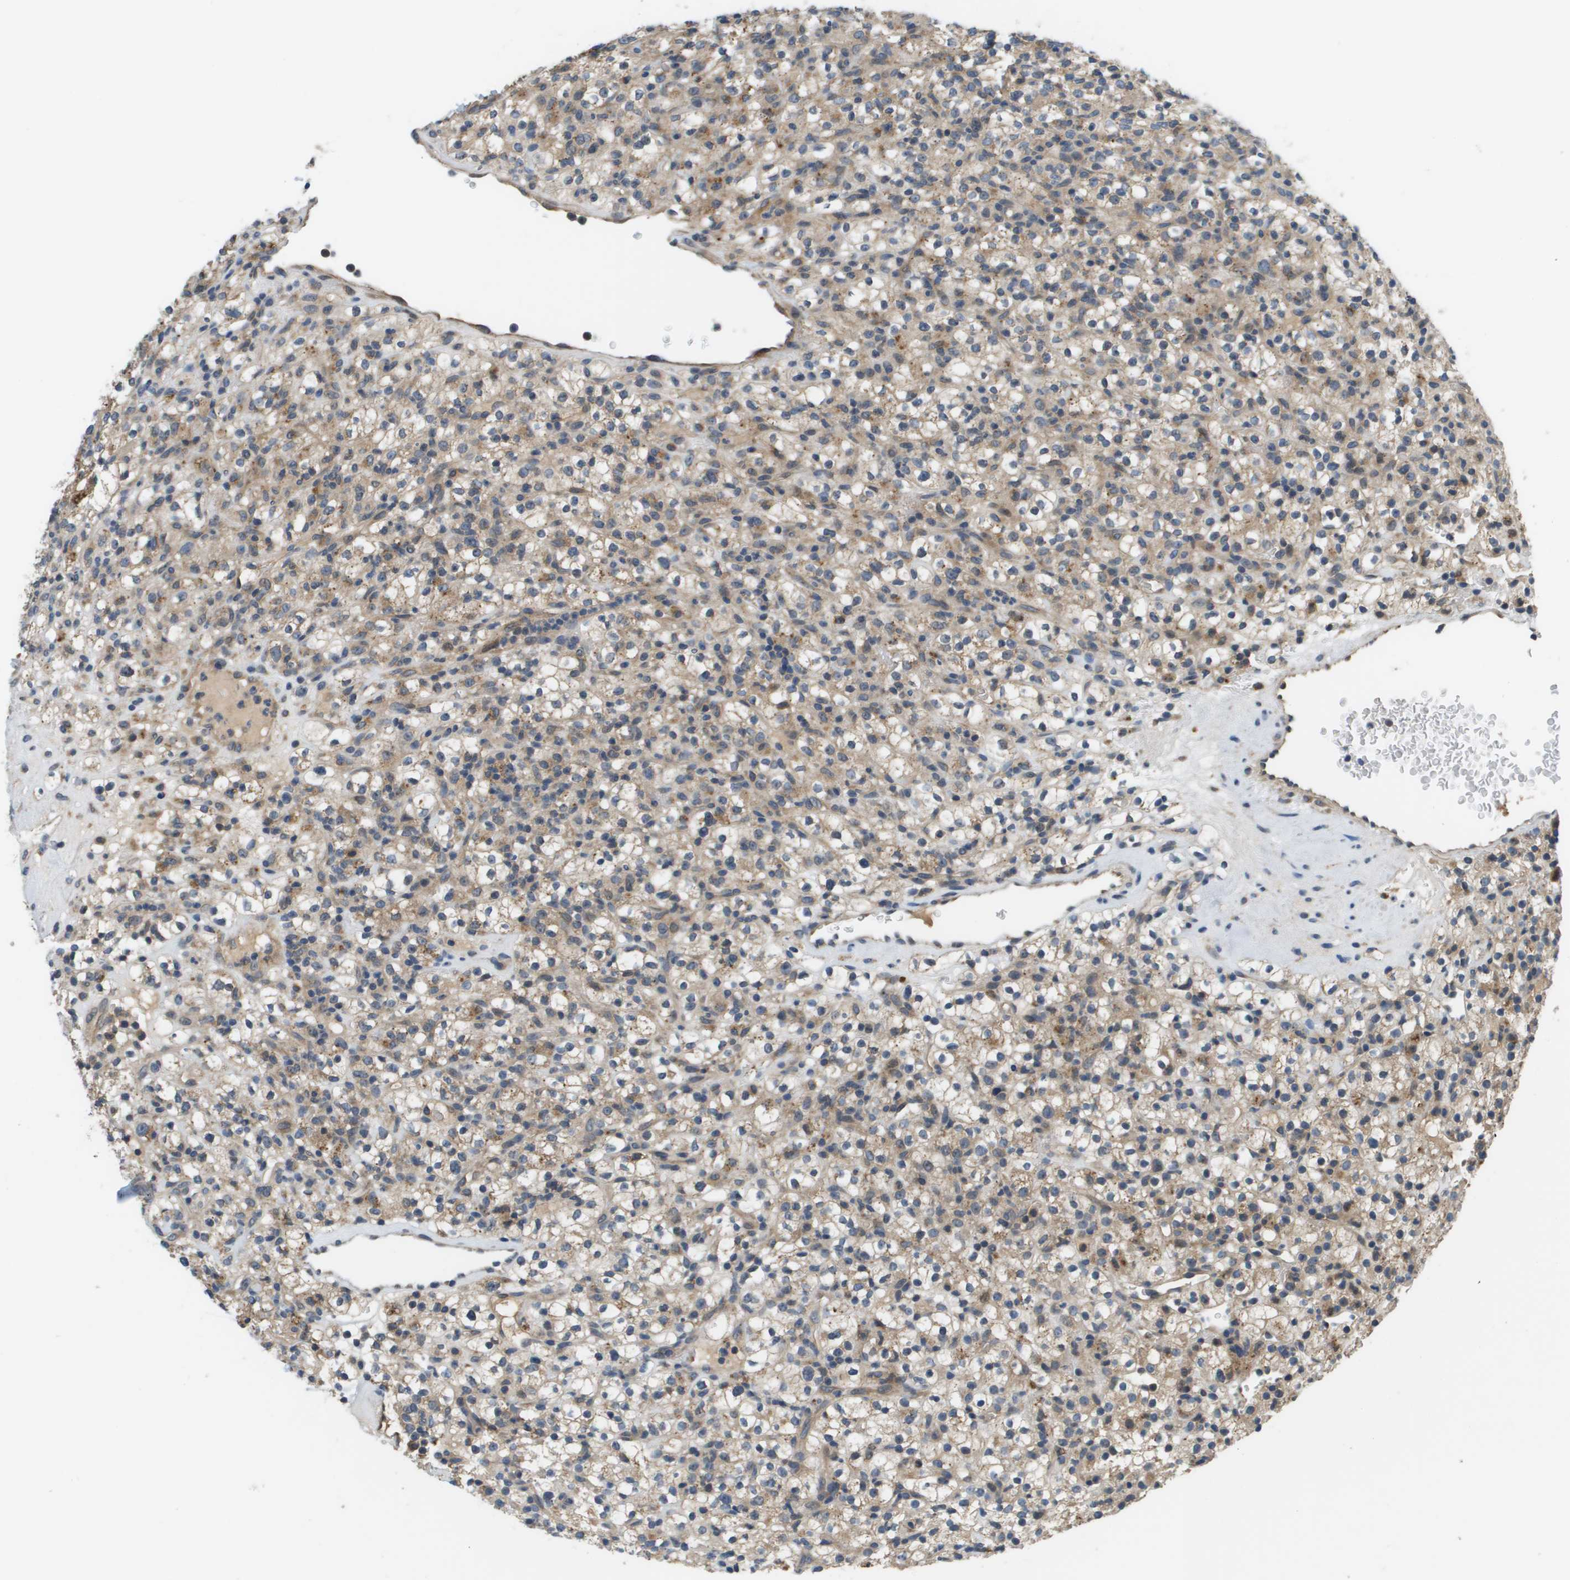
{"staining": {"intensity": "moderate", "quantity": ">75%", "location": "cytoplasmic/membranous"}, "tissue": "renal cancer", "cell_type": "Tumor cells", "image_type": "cancer", "snomed": [{"axis": "morphology", "description": "Normal tissue, NOS"}, {"axis": "morphology", "description": "Adenocarcinoma, NOS"}, {"axis": "topography", "description": "Kidney"}], "caption": "Immunohistochemical staining of human renal cancer (adenocarcinoma) reveals medium levels of moderate cytoplasmic/membranous positivity in about >75% of tumor cells.", "gene": "SLC25A20", "patient": {"sex": "female", "age": 72}}